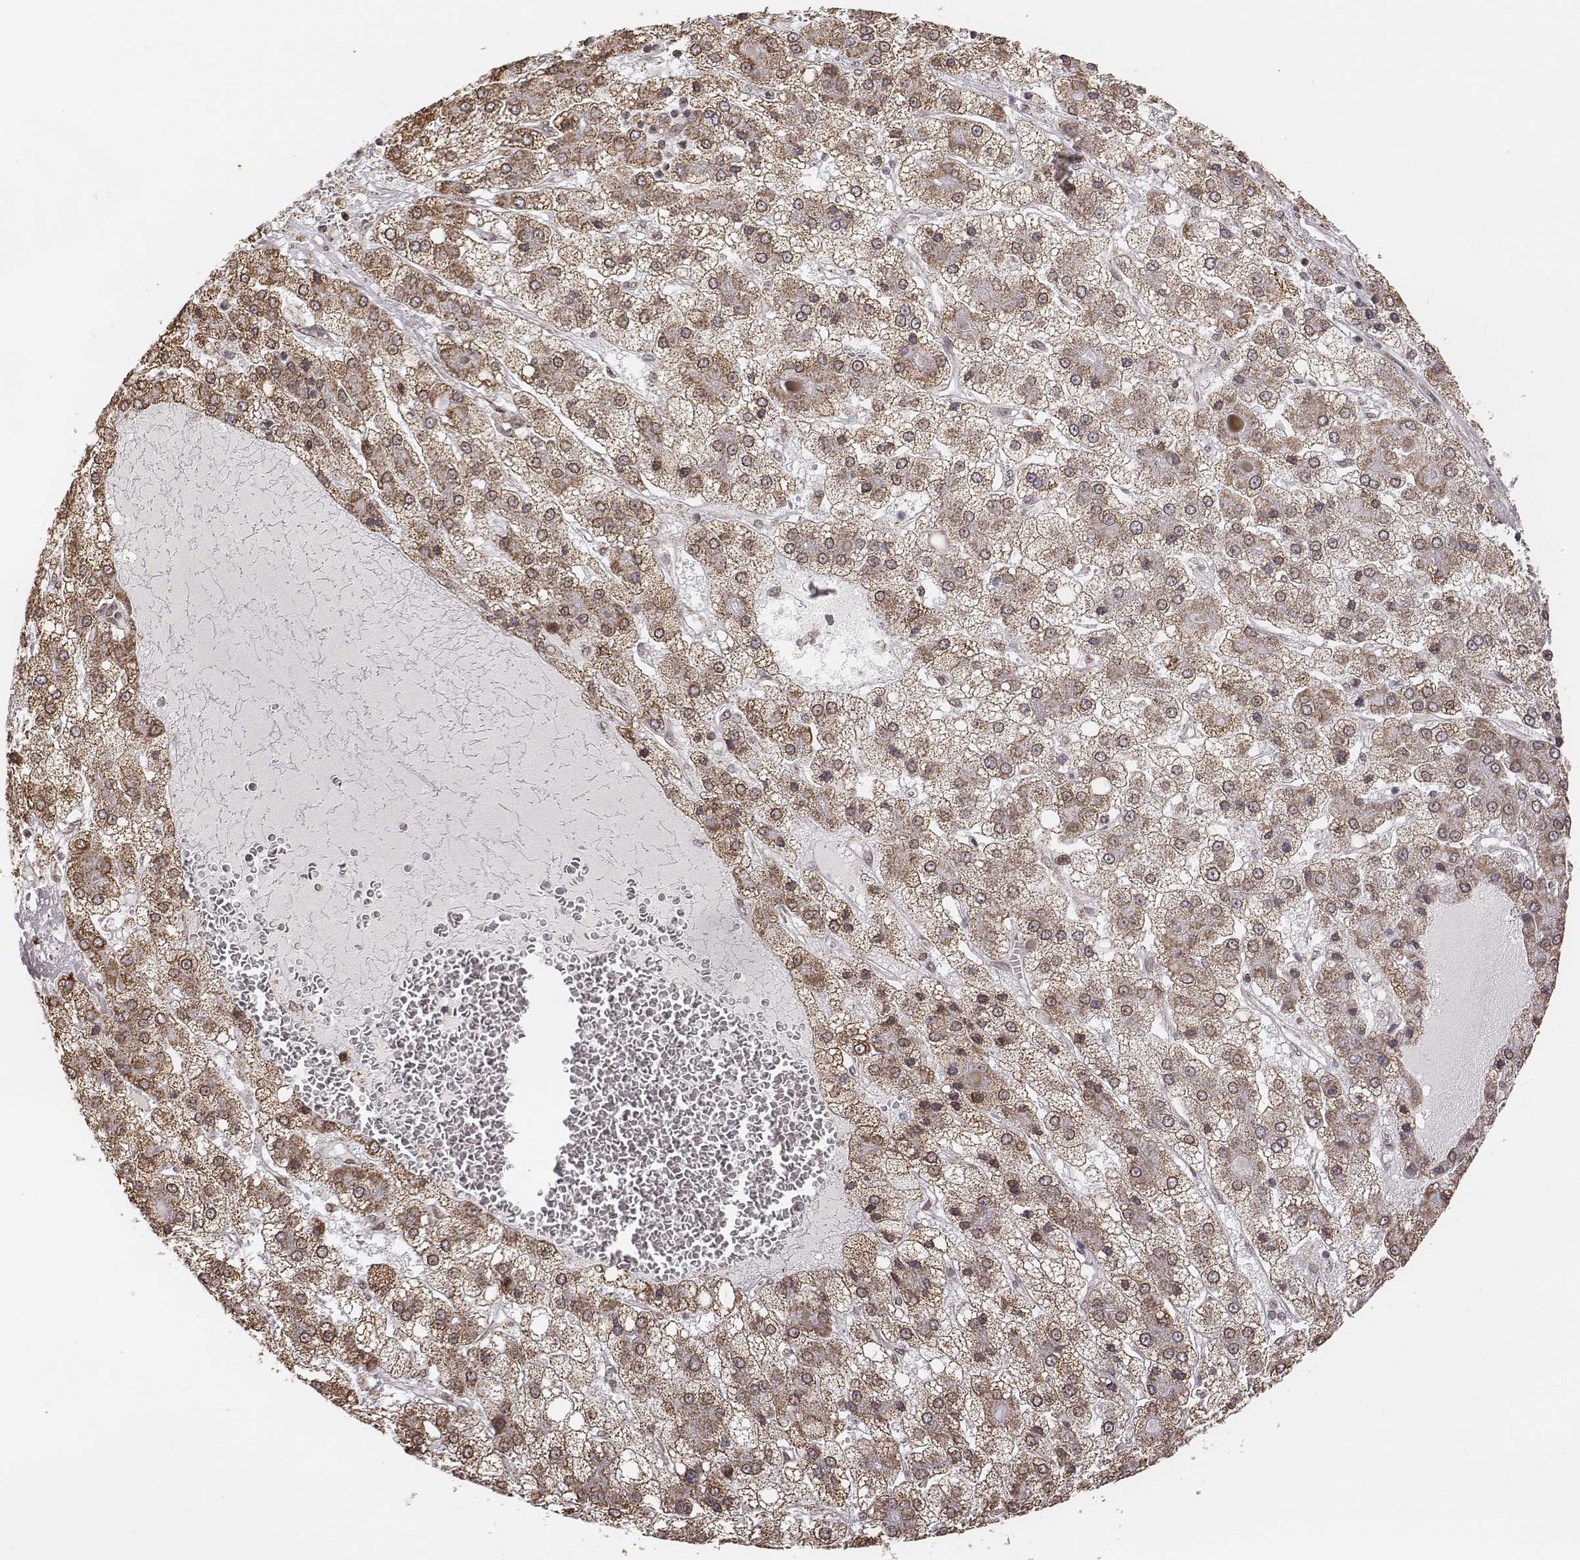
{"staining": {"intensity": "moderate", "quantity": "25%-75%", "location": "cytoplasmic/membranous"}, "tissue": "liver cancer", "cell_type": "Tumor cells", "image_type": "cancer", "snomed": [{"axis": "morphology", "description": "Carcinoma, Hepatocellular, NOS"}, {"axis": "topography", "description": "Liver"}], "caption": "Tumor cells display medium levels of moderate cytoplasmic/membranous staining in about 25%-75% of cells in hepatocellular carcinoma (liver).", "gene": "ACOT2", "patient": {"sex": "male", "age": 73}}